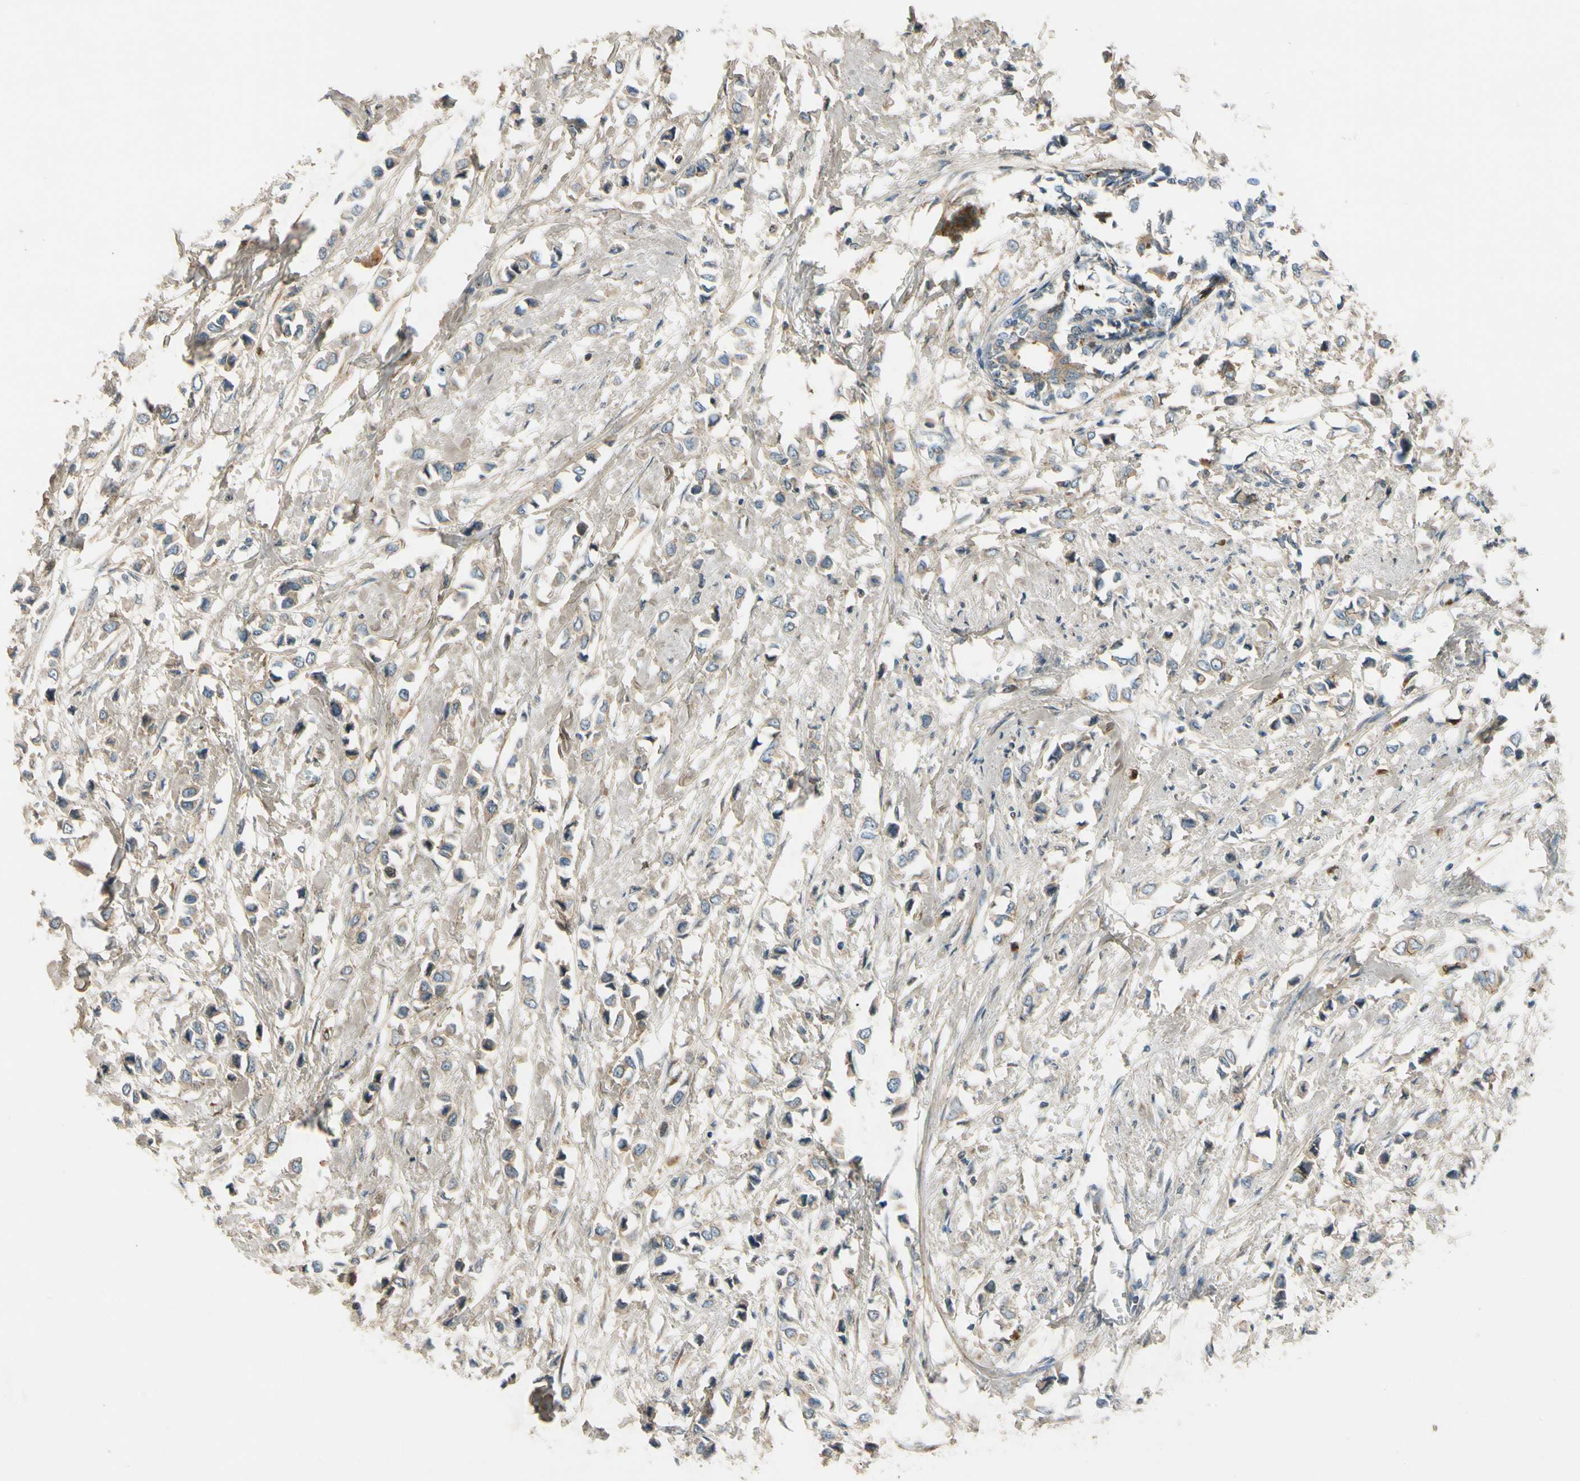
{"staining": {"intensity": "moderate", "quantity": ">75%", "location": "cytoplasmic/membranous"}, "tissue": "breast cancer", "cell_type": "Tumor cells", "image_type": "cancer", "snomed": [{"axis": "morphology", "description": "Lobular carcinoma"}, {"axis": "topography", "description": "Breast"}], "caption": "There is medium levels of moderate cytoplasmic/membranous staining in tumor cells of breast cancer, as demonstrated by immunohistochemical staining (brown color).", "gene": "MST1R", "patient": {"sex": "female", "age": 51}}